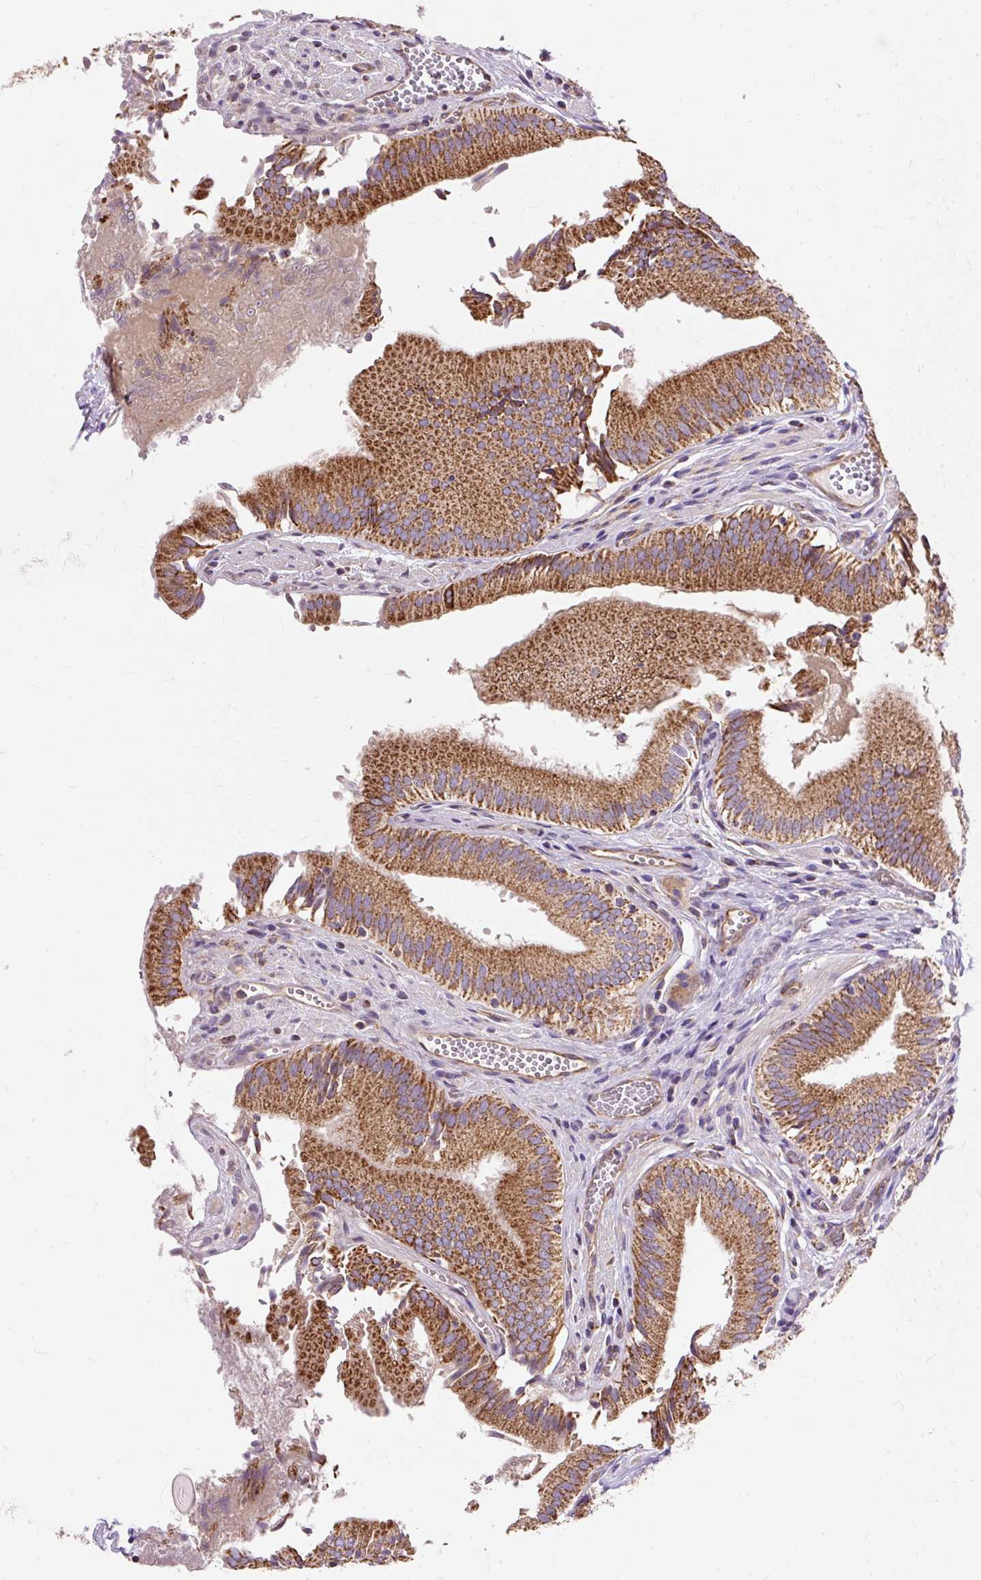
{"staining": {"intensity": "strong", "quantity": ">75%", "location": "cytoplasmic/membranous"}, "tissue": "gallbladder", "cell_type": "Glandular cells", "image_type": "normal", "snomed": [{"axis": "morphology", "description": "Normal tissue, NOS"}, {"axis": "topography", "description": "Gallbladder"}, {"axis": "topography", "description": "Peripheral nerve tissue"}], "caption": "Immunohistochemical staining of benign gallbladder shows high levels of strong cytoplasmic/membranous expression in approximately >75% of glandular cells. Nuclei are stained in blue.", "gene": "CEP290", "patient": {"sex": "male", "age": 17}}